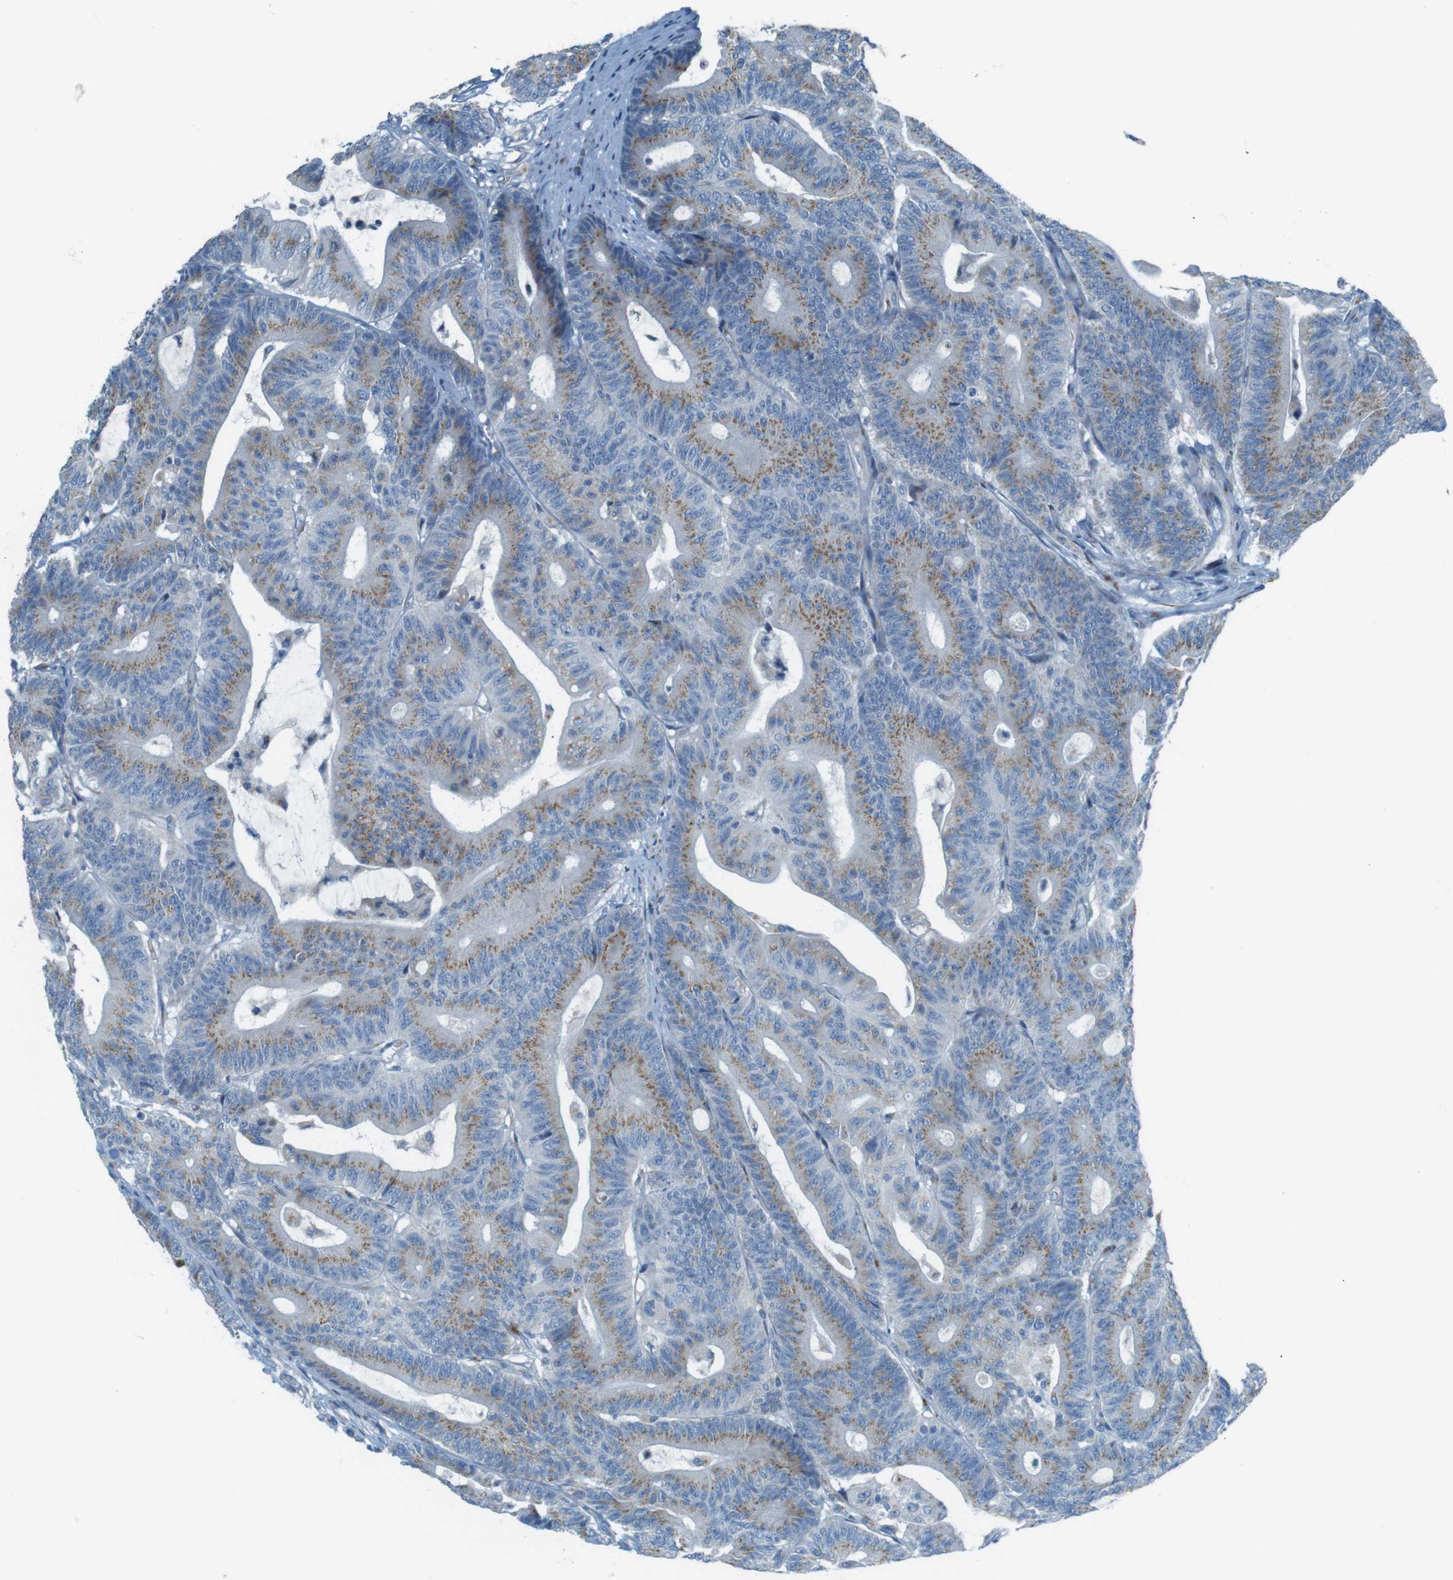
{"staining": {"intensity": "moderate", "quantity": "25%-75%", "location": "cytoplasmic/membranous"}, "tissue": "colorectal cancer", "cell_type": "Tumor cells", "image_type": "cancer", "snomed": [{"axis": "morphology", "description": "Adenocarcinoma, NOS"}, {"axis": "topography", "description": "Colon"}], "caption": "A high-resolution micrograph shows IHC staining of colorectal cancer (adenocarcinoma), which exhibits moderate cytoplasmic/membranous staining in about 25%-75% of tumor cells.", "gene": "TXNDC15", "patient": {"sex": "female", "age": 84}}